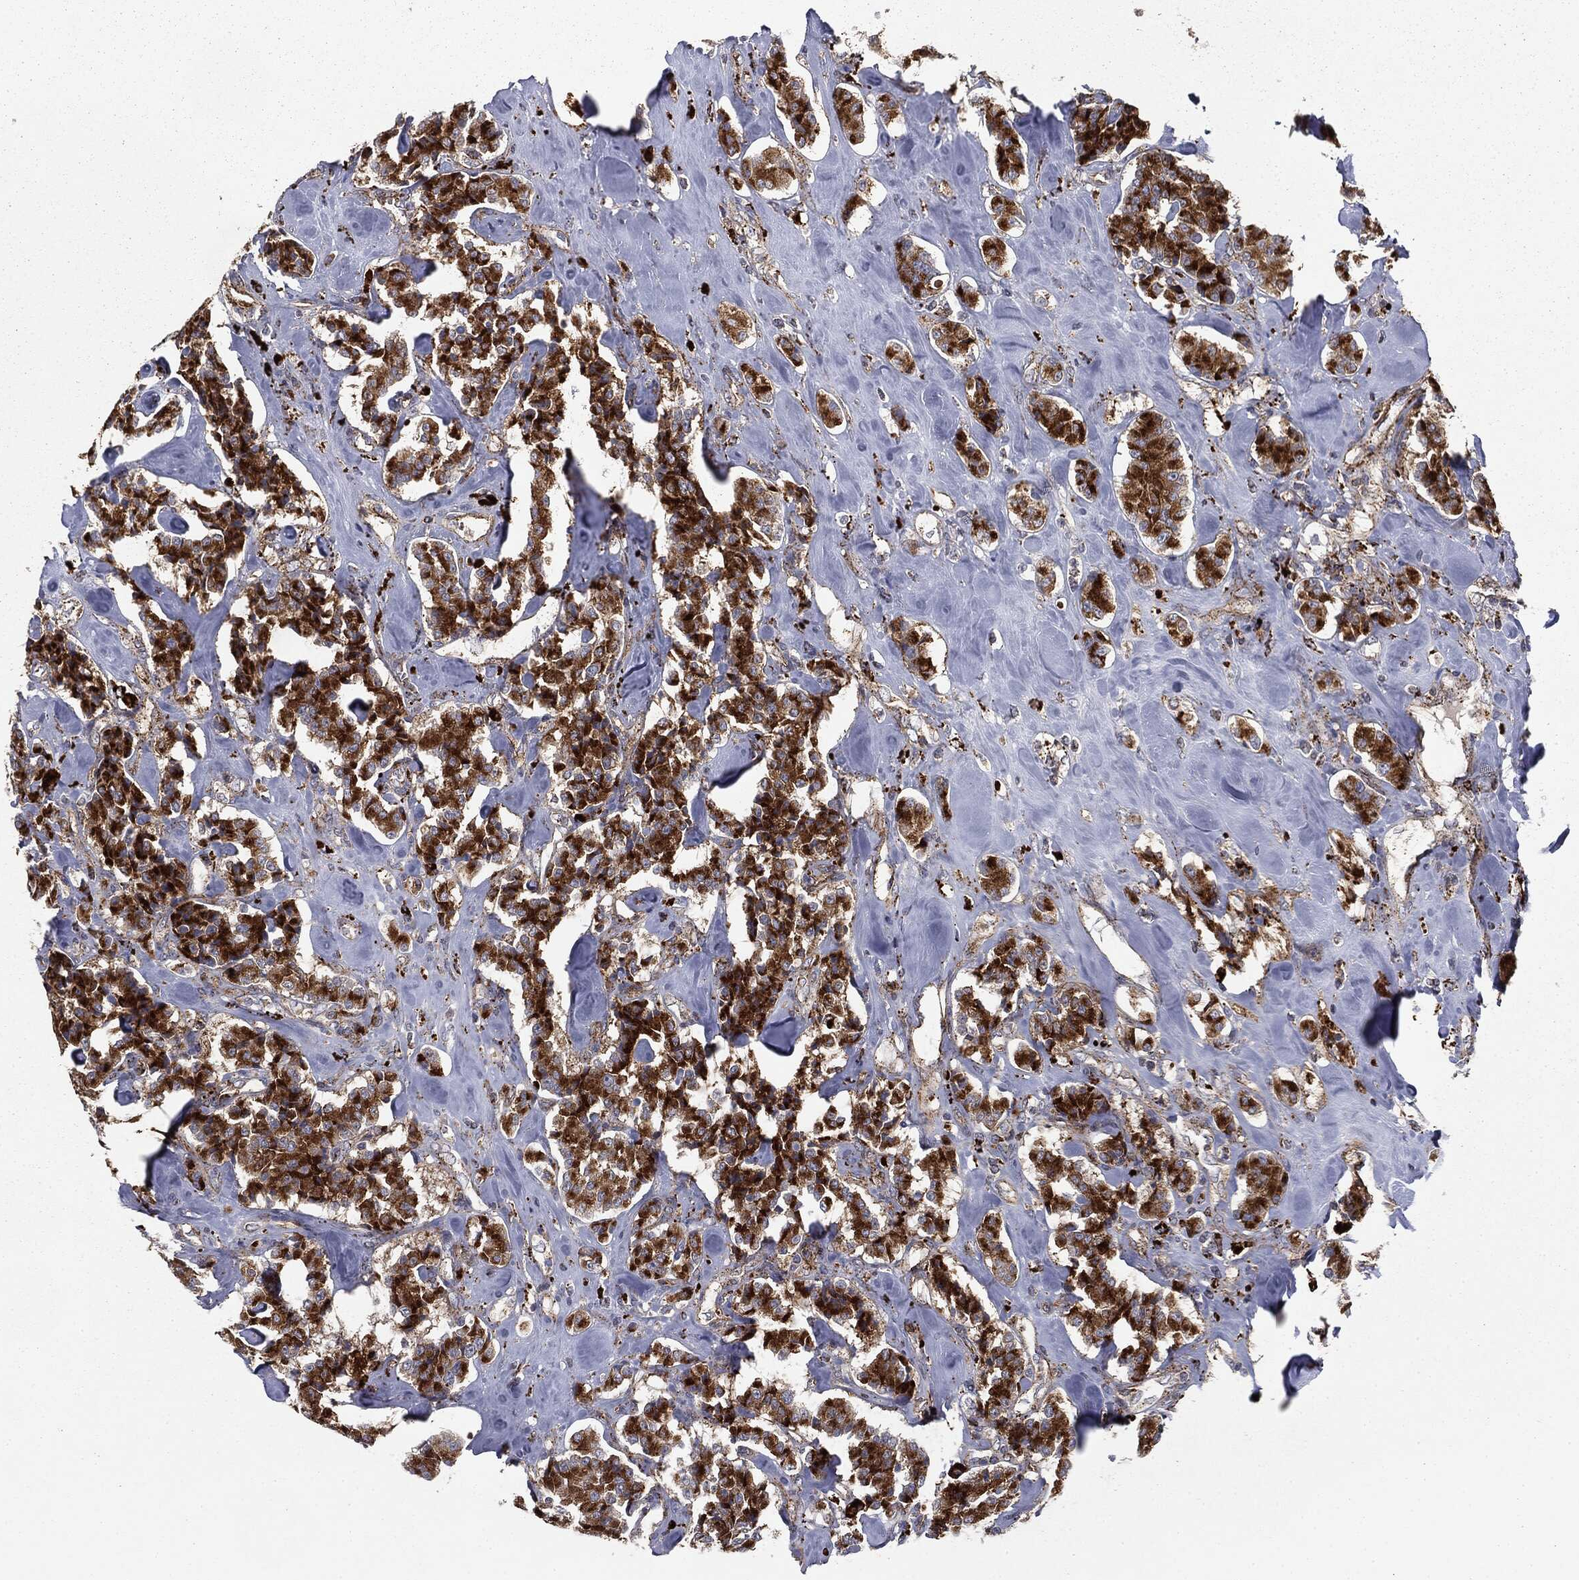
{"staining": {"intensity": "strong", "quantity": ">75%", "location": "cytoplasmic/membranous"}, "tissue": "carcinoid", "cell_type": "Tumor cells", "image_type": "cancer", "snomed": [{"axis": "morphology", "description": "Carcinoid, malignant, NOS"}, {"axis": "topography", "description": "Pancreas"}], "caption": "Immunohistochemical staining of human malignant carcinoid exhibits high levels of strong cytoplasmic/membranous expression in approximately >75% of tumor cells.", "gene": "CTSA", "patient": {"sex": "male", "age": 41}}